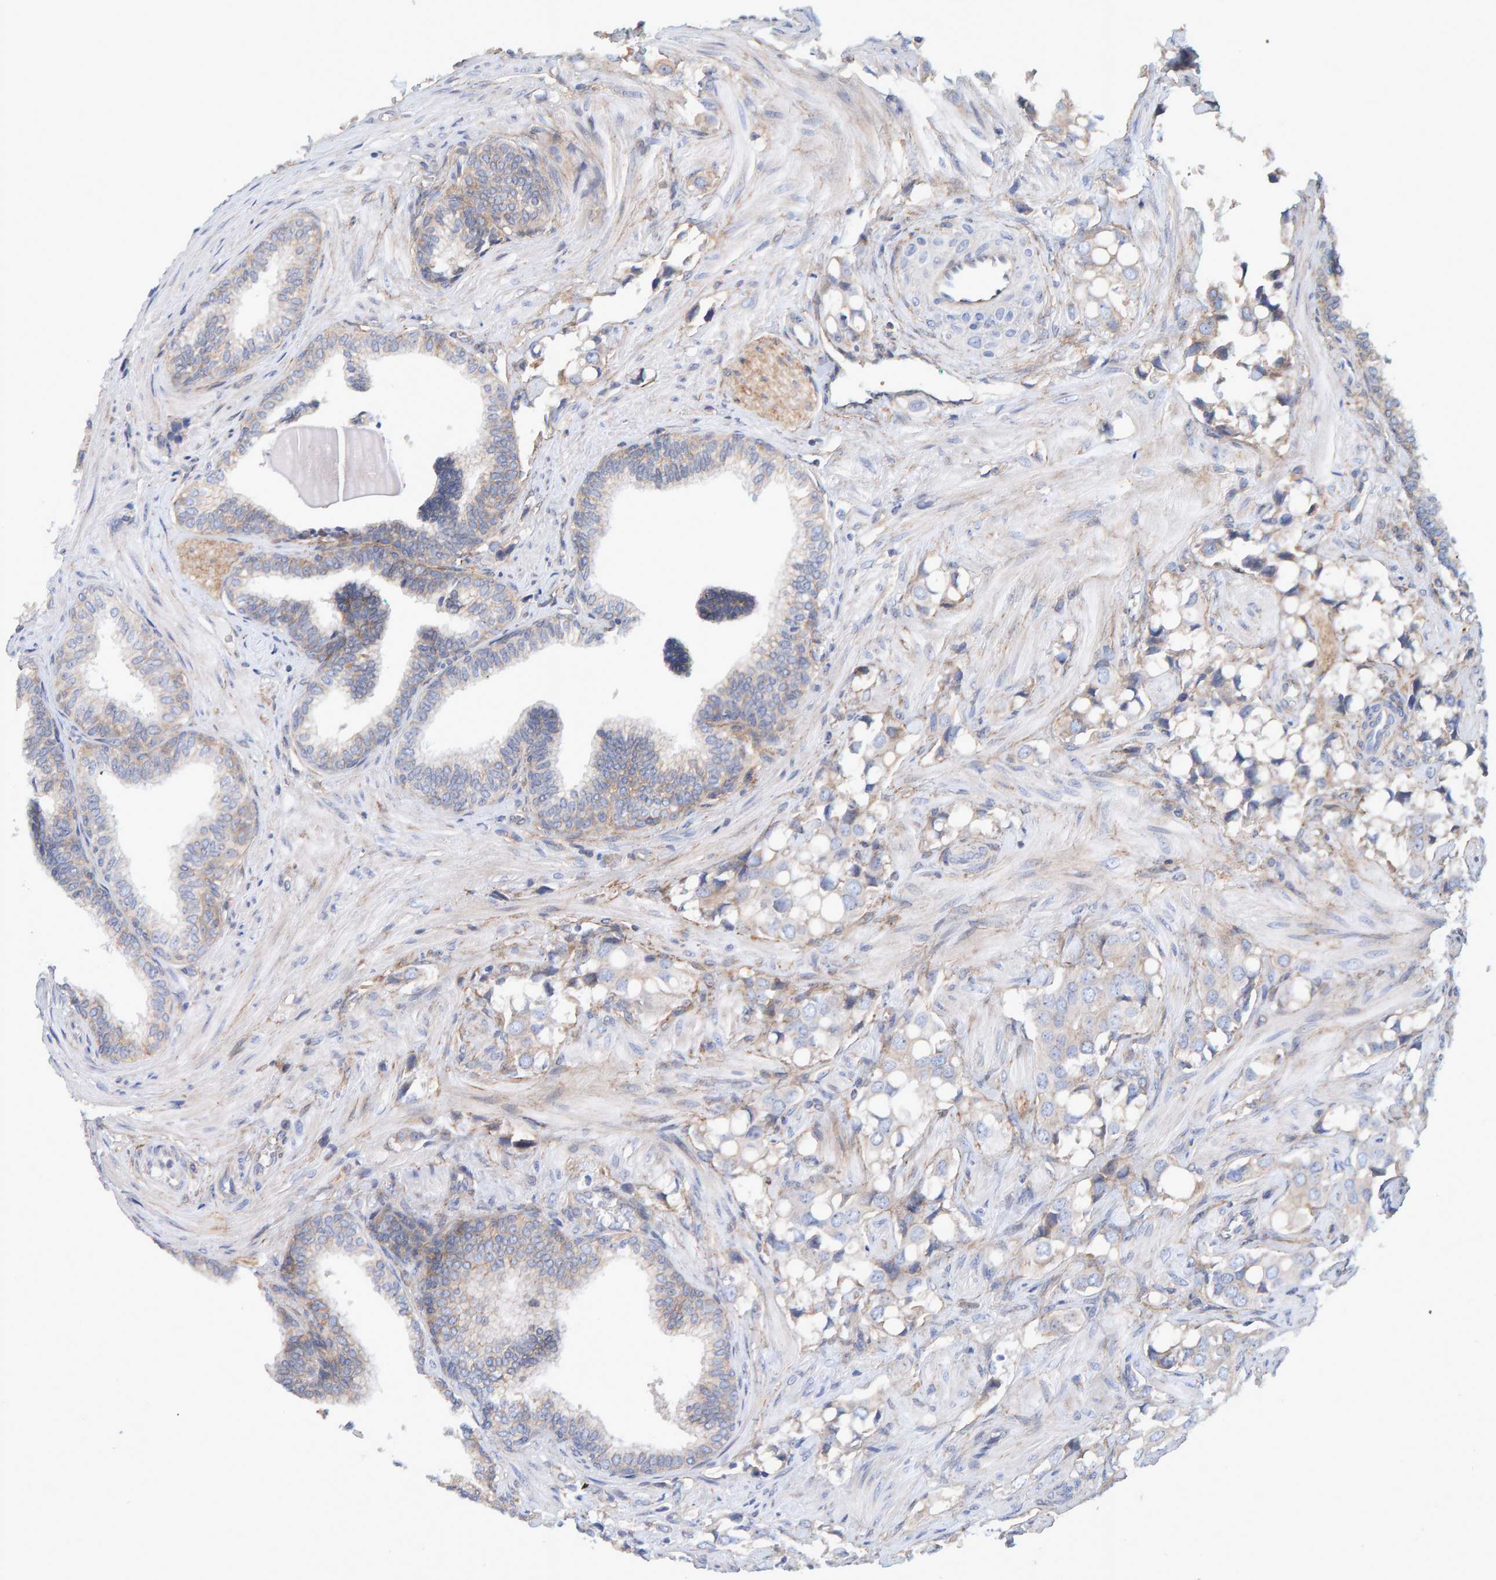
{"staining": {"intensity": "negative", "quantity": "none", "location": "none"}, "tissue": "prostate cancer", "cell_type": "Tumor cells", "image_type": "cancer", "snomed": [{"axis": "morphology", "description": "Adenocarcinoma, High grade"}, {"axis": "topography", "description": "Prostate"}], "caption": "The histopathology image reveals no staining of tumor cells in prostate adenocarcinoma (high-grade).", "gene": "RGP1", "patient": {"sex": "male", "age": 52}}